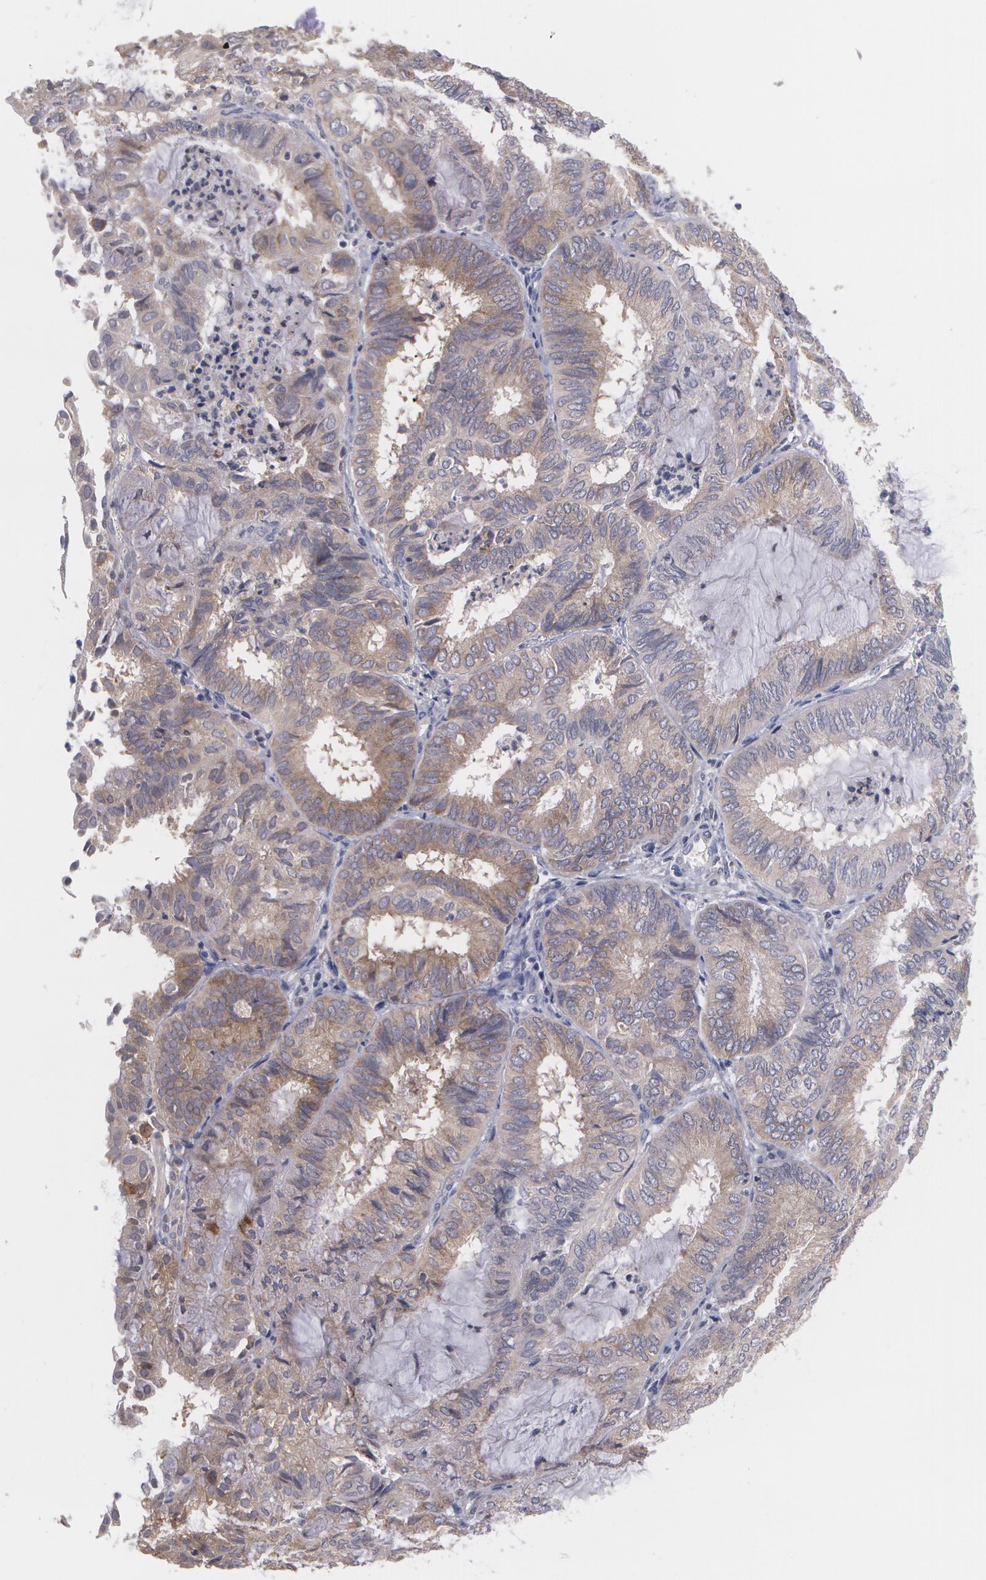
{"staining": {"intensity": "moderate", "quantity": ">75%", "location": "cytoplasmic/membranous"}, "tissue": "endometrial cancer", "cell_type": "Tumor cells", "image_type": "cancer", "snomed": [{"axis": "morphology", "description": "Adenocarcinoma, NOS"}, {"axis": "topography", "description": "Endometrium"}], "caption": "Protein staining of endometrial adenocarcinoma tissue shows moderate cytoplasmic/membranous expression in approximately >75% of tumor cells.", "gene": "MTHFD1", "patient": {"sex": "female", "age": 59}}